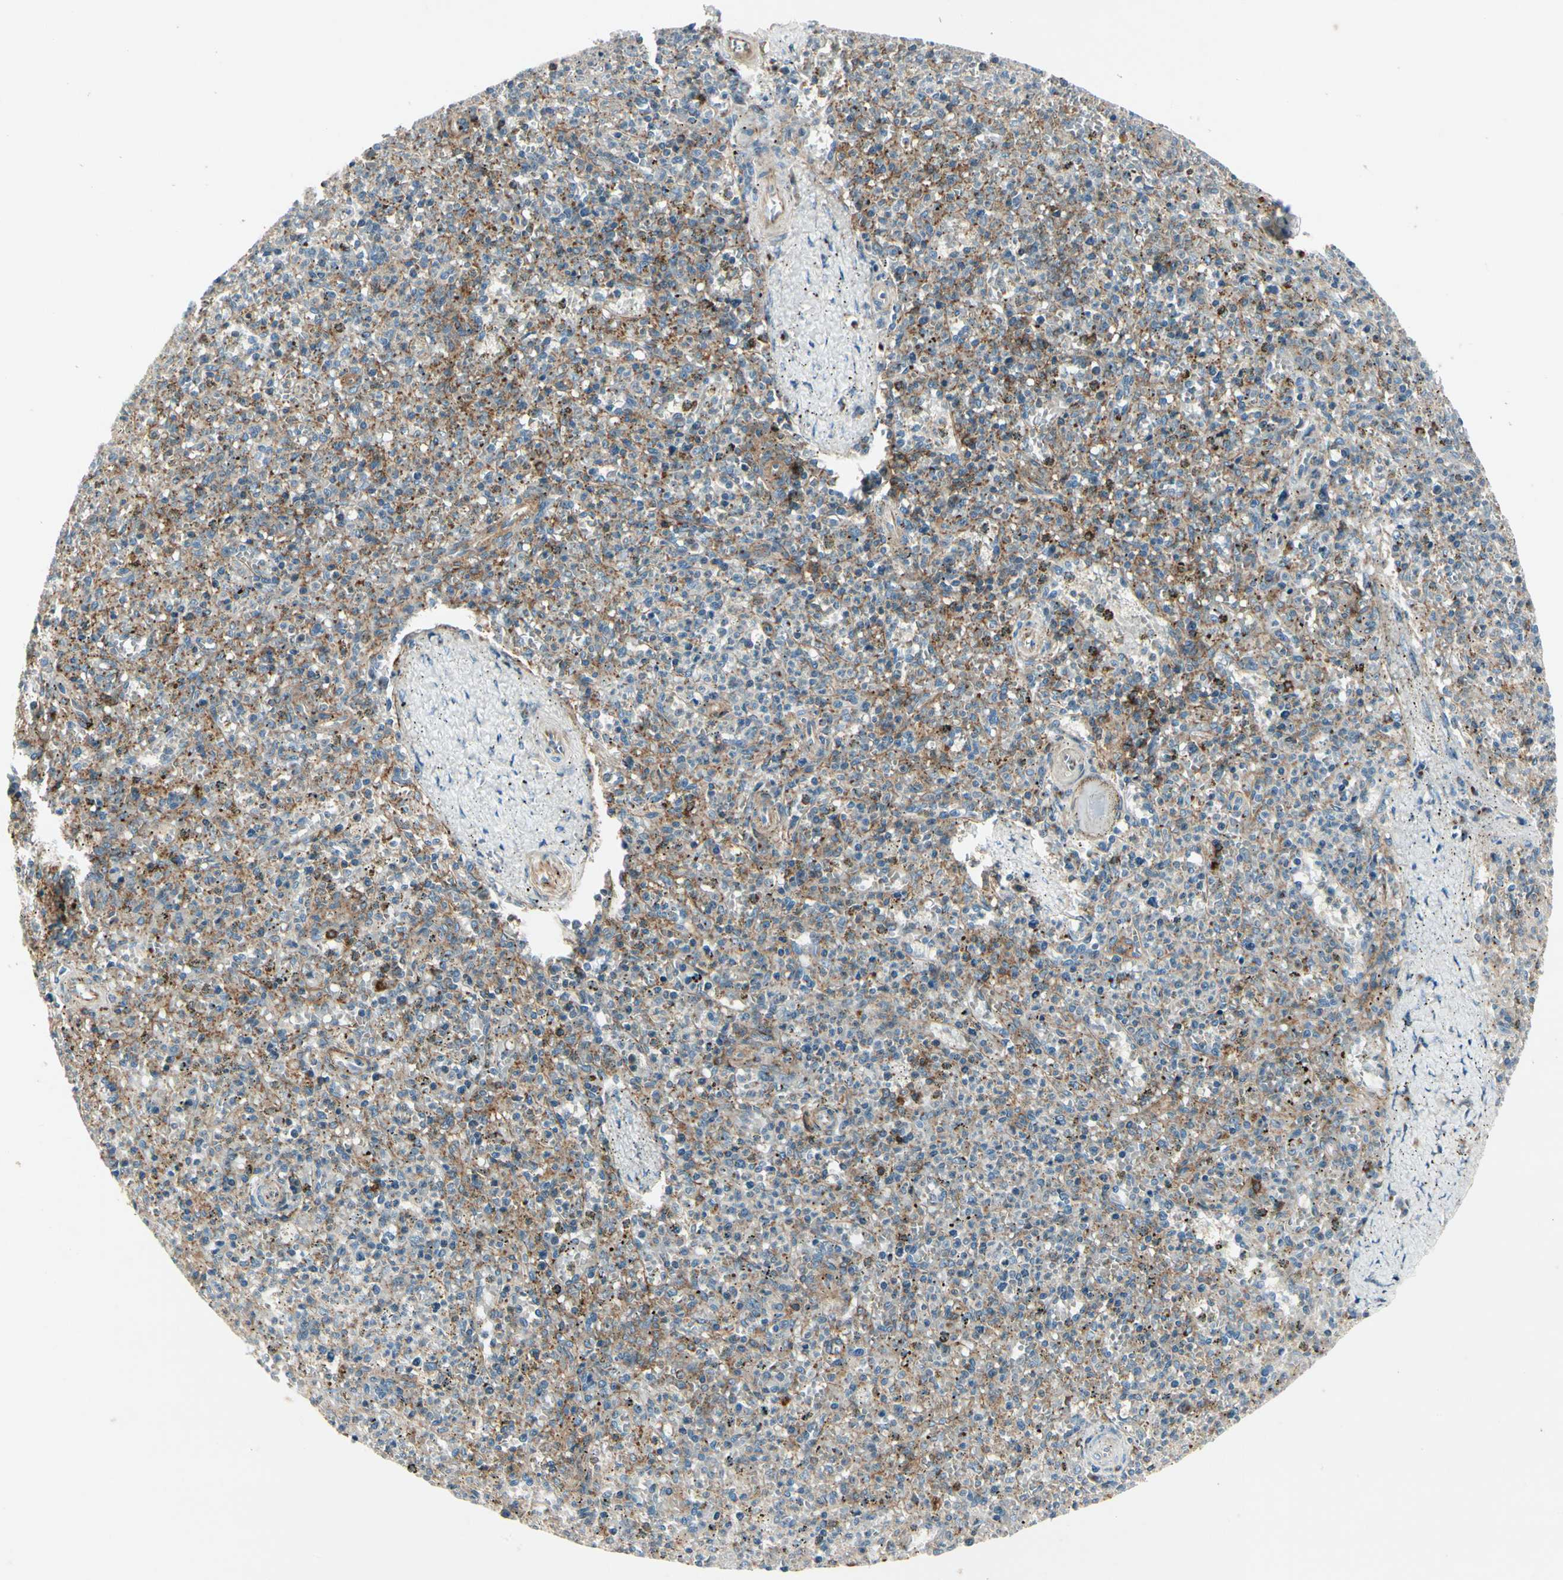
{"staining": {"intensity": "moderate", "quantity": "25%-75%", "location": "cytoplasmic/membranous"}, "tissue": "spleen", "cell_type": "Cells in red pulp", "image_type": "normal", "snomed": [{"axis": "morphology", "description": "Normal tissue, NOS"}, {"axis": "topography", "description": "Spleen"}], "caption": "Moderate cytoplasmic/membranous protein expression is identified in about 25%-75% of cells in red pulp in spleen.", "gene": "ABCA3", "patient": {"sex": "male", "age": 72}}